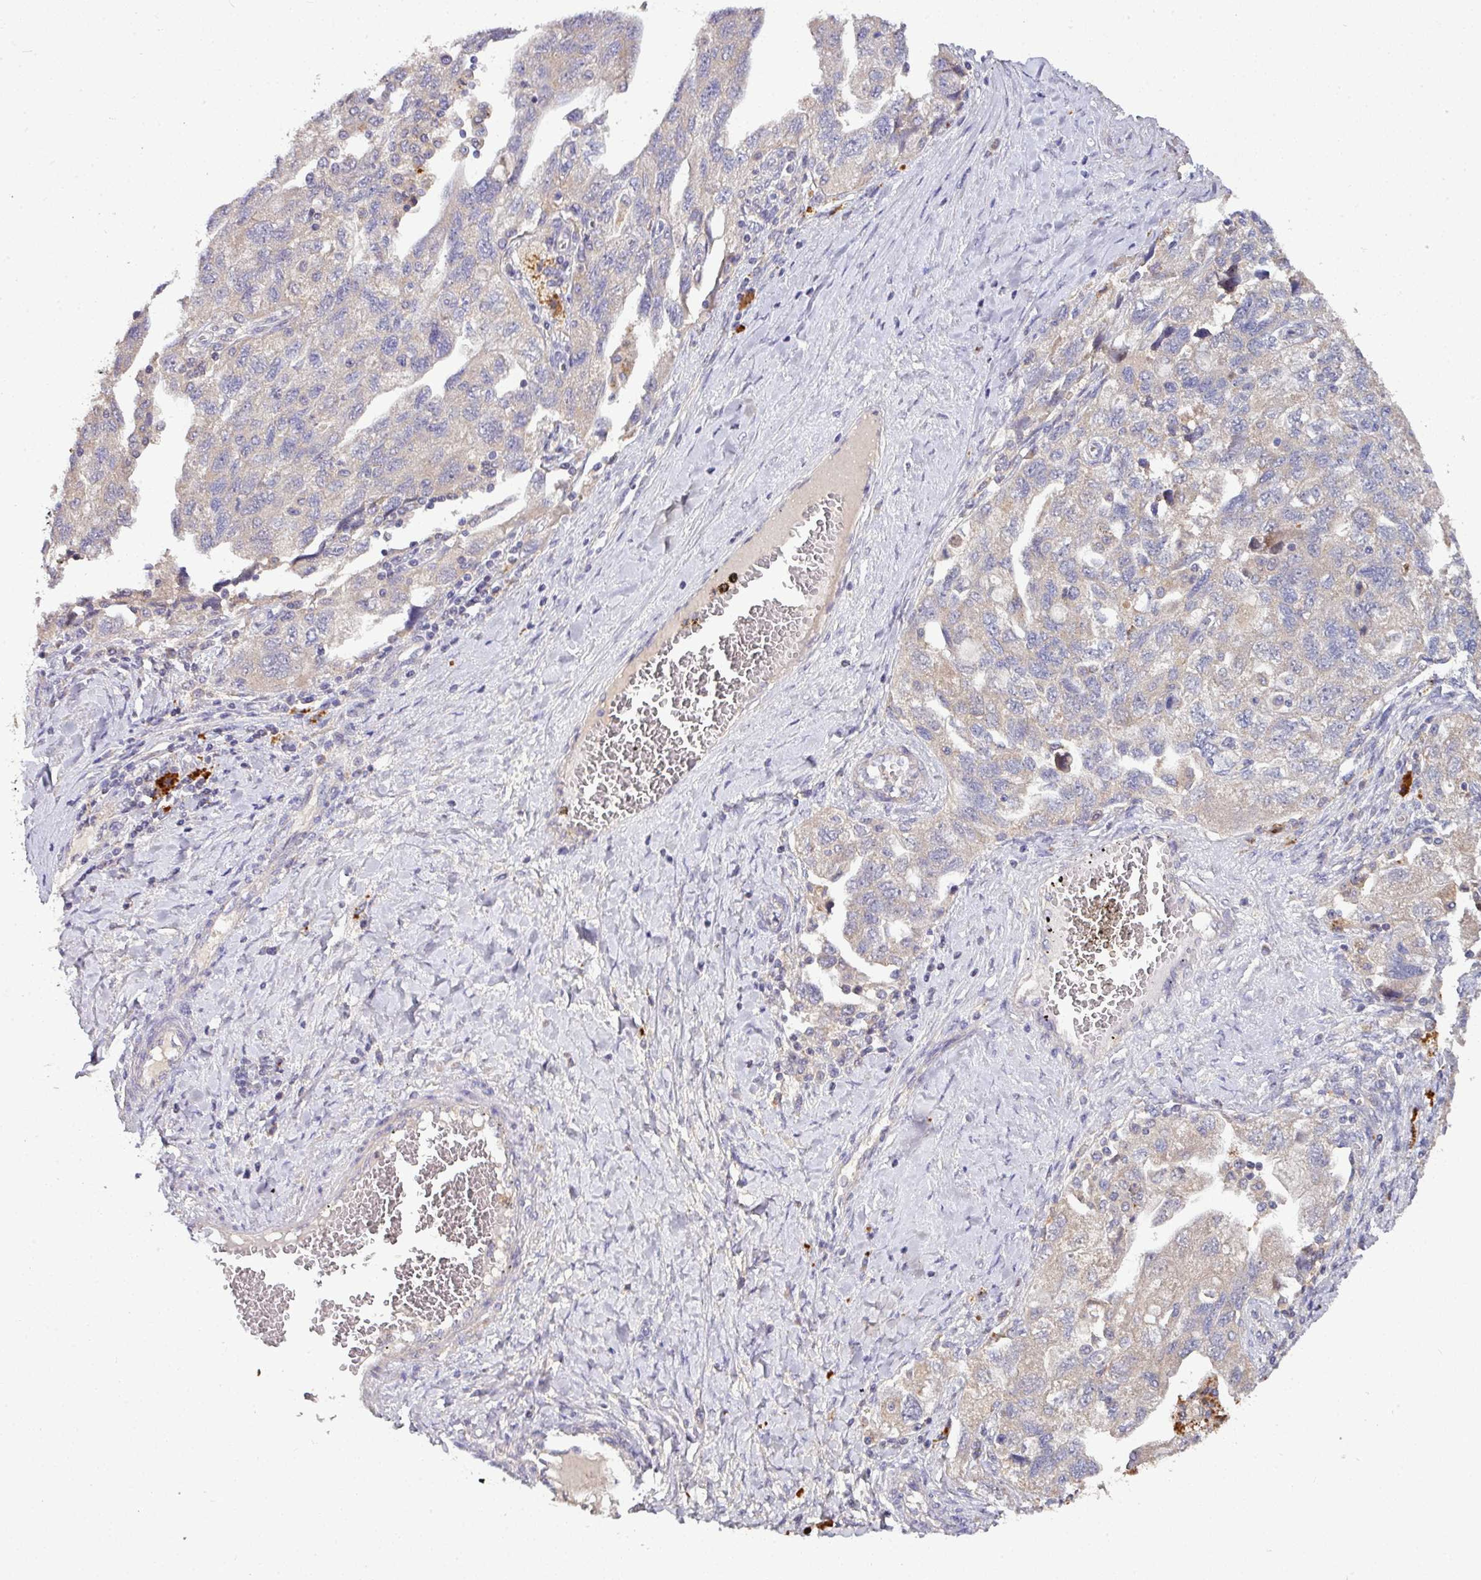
{"staining": {"intensity": "weak", "quantity": "25%-75%", "location": "cytoplasmic/membranous"}, "tissue": "ovarian cancer", "cell_type": "Tumor cells", "image_type": "cancer", "snomed": [{"axis": "morphology", "description": "Carcinoma, NOS"}, {"axis": "morphology", "description": "Cystadenocarcinoma, serous, NOS"}, {"axis": "topography", "description": "Ovary"}], "caption": "This micrograph exhibits immunohistochemistry staining of human ovarian cancer (carcinoma), with low weak cytoplasmic/membranous positivity in approximately 25%-75% of tumor cells.", "gene": "AEBP2", "patient": {"sex": "female", "age": 69}}